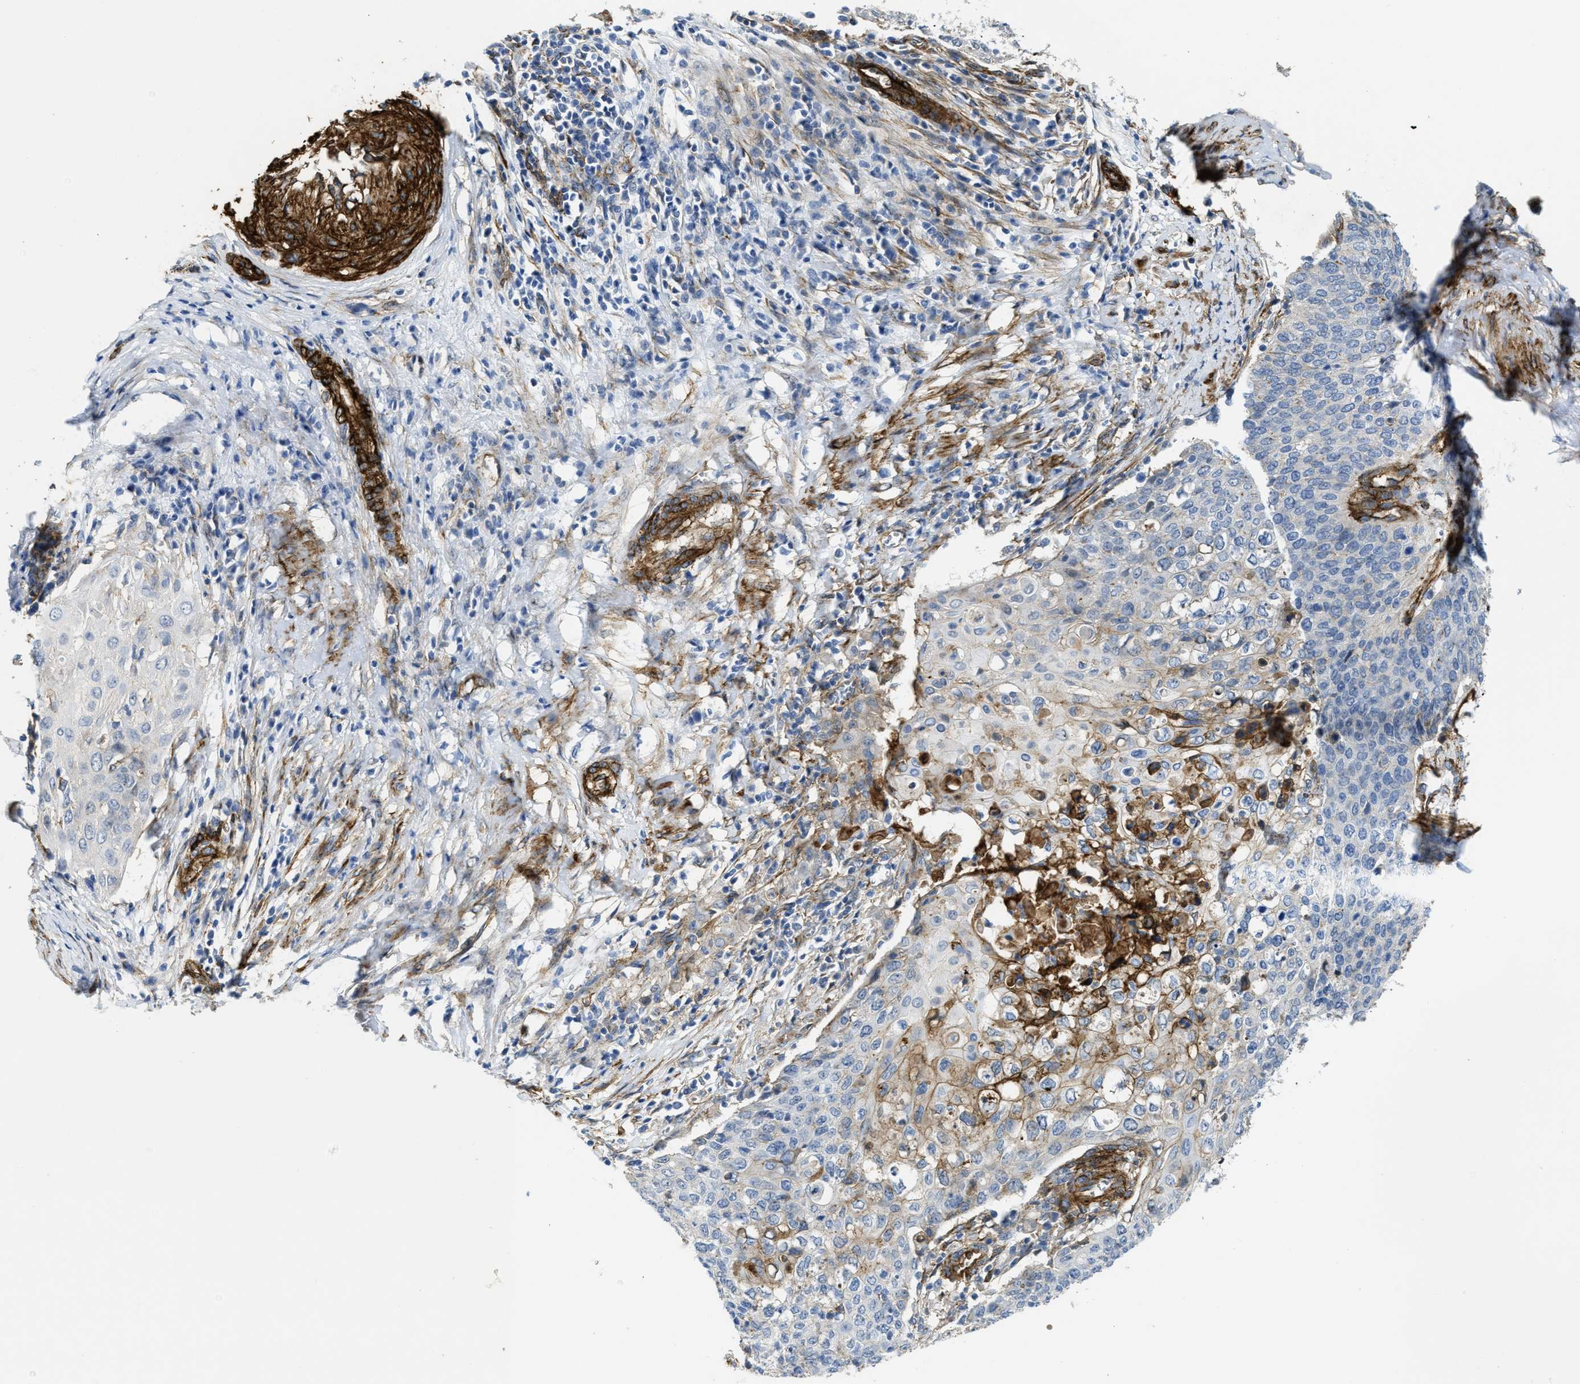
{"staining": {"intensity": "moderate", "quantity": "<25%", "location": "cytoplasmic/membranous"}, "tissue": "cervical cancer", "cell_type": "Tumor cells", "image_type": "cancer", "snomed": [{"axis": "morphology", "description": "Squamous cell carcinoma, NOS"}, {"axis": "topography", "description": "Cervix"}], "caption": "DAB (3,3'-diaminobenzidine) immunohistochemical staining of human cervical cancer demonstrates moderate cytoplasmic/membranous protein positivity in about <25% of tumor cells.", "gene": "NAB1", "patient": {"sex": "female", "age": 39}}